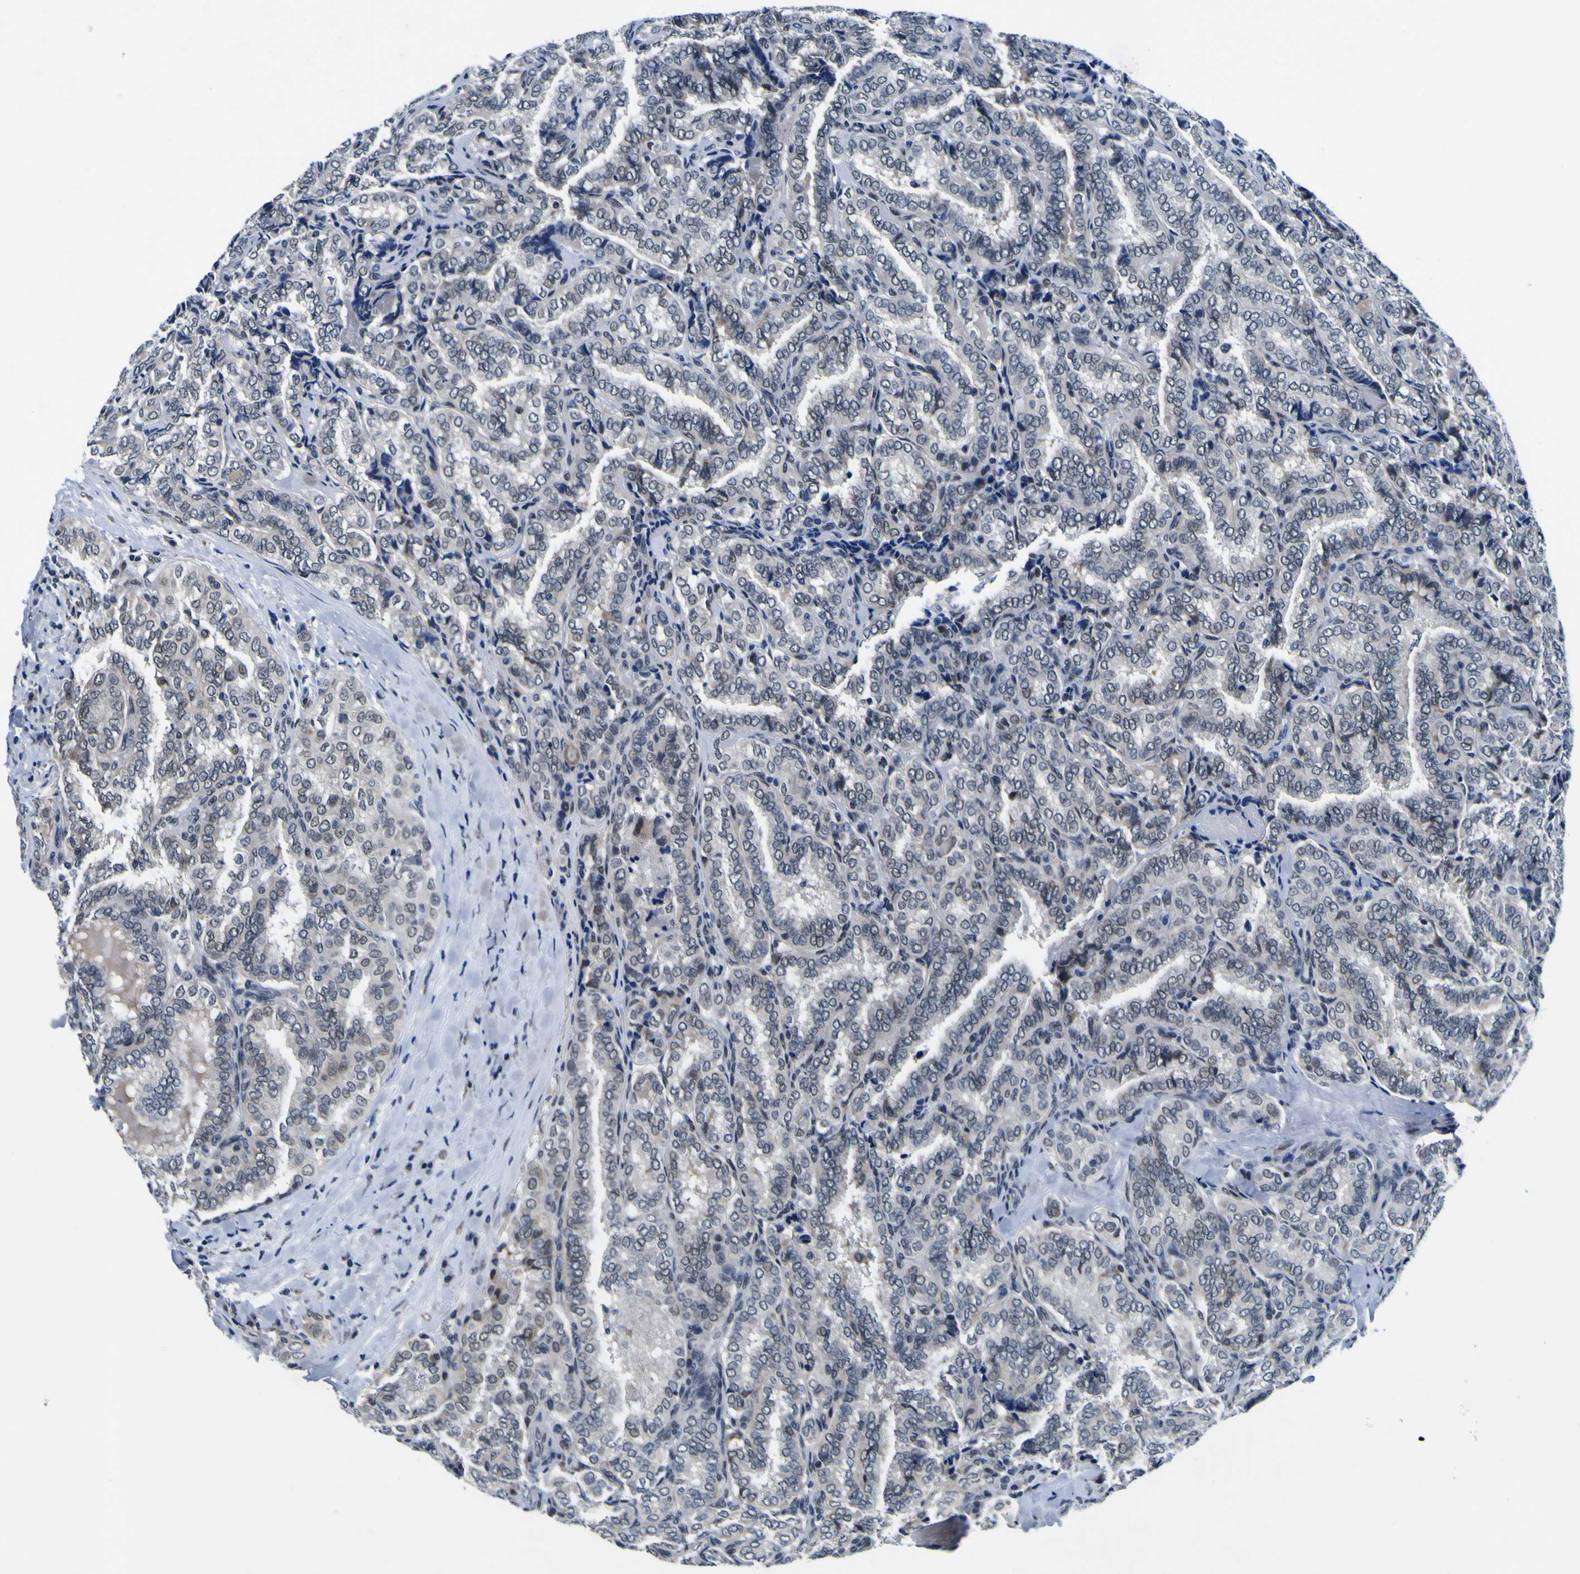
{"staining": {"intensity": "weak", "quantity": "<25%", "location": "nuclear"}, "tissue": "thyroid cancer", "cell_type": "Tumor cells", "image_type": "cancer", "snomed": [{"axis": "morphology", "description": "Normal tissue, NOS"}, {"axis": "morphology", "description": "Papillary adenocarcinoma, NOS"}, {"axis": "topography", "description": "Thyroid gland"}], "caption": "IHC of human thyroid papillary adenocarcinoma displays no positivity in tumor cells.", "gene": "CUL4B", "patient": {"sex": "female", "age": 30}}